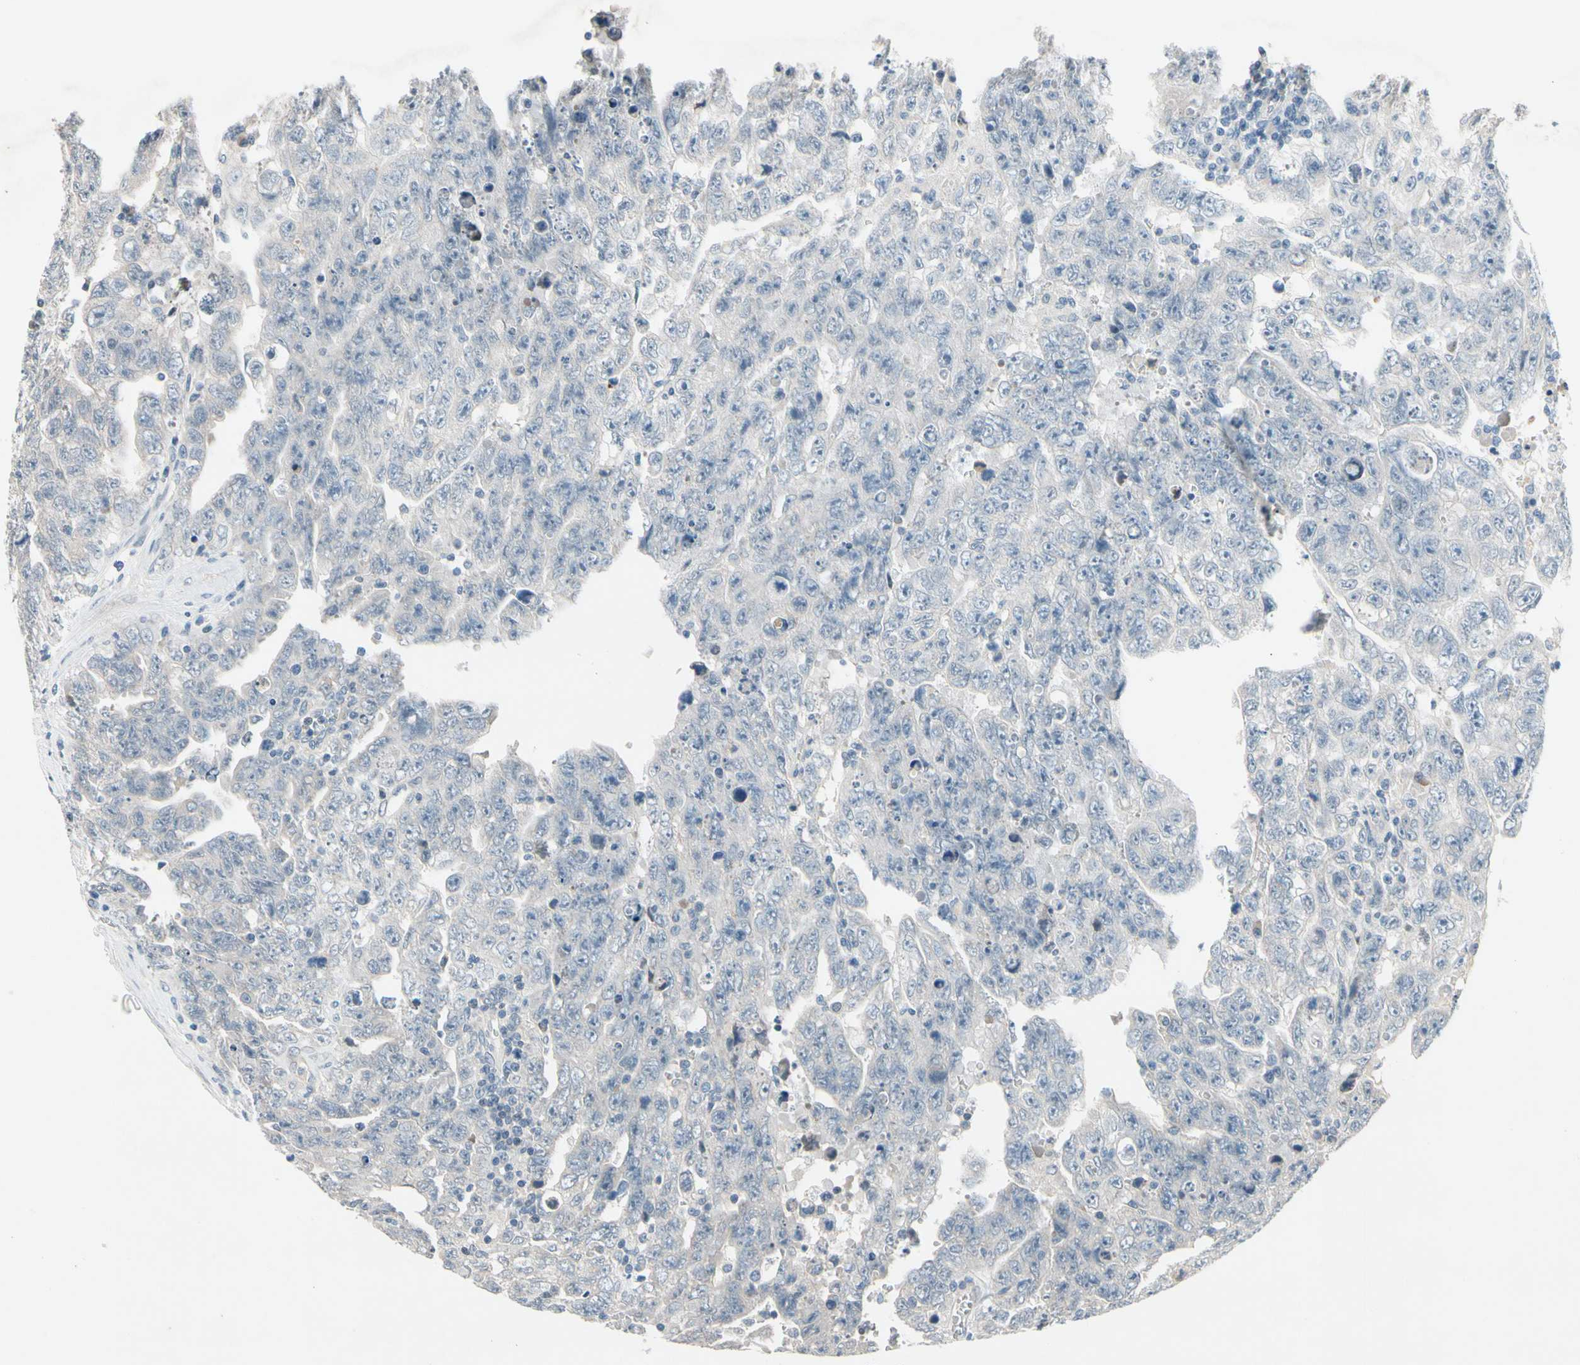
{"staining": {"intensity": "negative", "quantity": "none", "location": "none"}, "tissue": "testis cancer", "cell_type": "Tumor cells", "image_type": "cancer", "snomed": [{"axis": "morphology", "description": "Carcinoma, Embryonal, NOS"}, {"axis": "topography", "description": "Testis"}], "caption": "Testis embryonal carcinoma stained for a protein using immunohistochemistry (IHC) shows no staining tumor cells.", "gene": "PIP5K1B", "patient": {"sex": "male", "age": 28}}